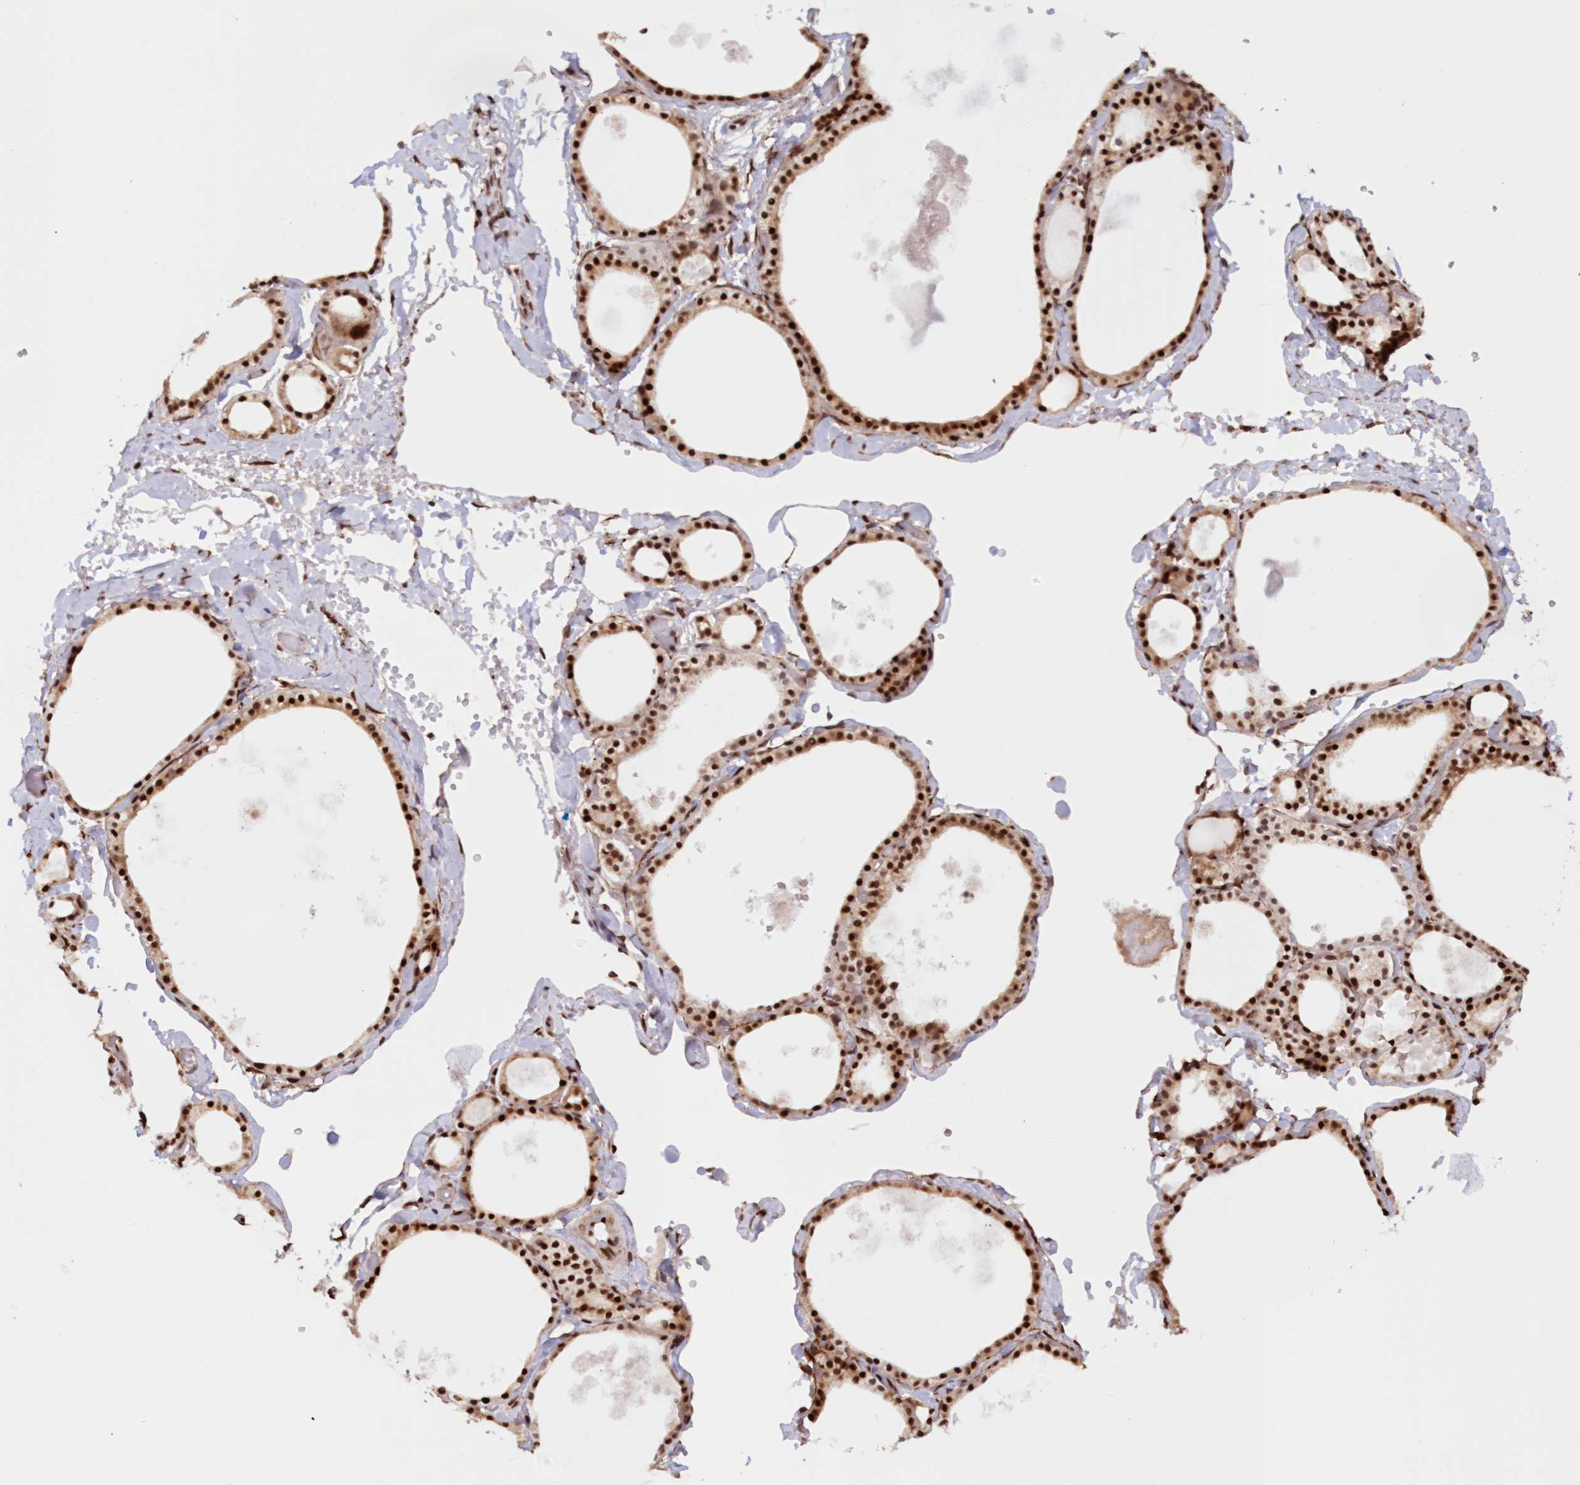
{"staining": {"intensity": "strong", "quantity": ">75%", "location": "cytoplasmic/membranous,nuclear"}, "tissue": "thyroid gland", "cell_type": "Glandular cells", "image_type": "normal", "snomed": [{"axis": "morphology", "description": "Normal tissue, NOS"}, {"axis": "topography", "description": "Thyroid gland"}], "caption": "About >75% of glandular cells in benign thyroid gland demonstrate strong cytoplasmic/membranous,nuclear protein staining as visualized by brown immunohistochemical staining.", "gene": "POLR2B", "patient": {"sex": "male", "age": 56}}